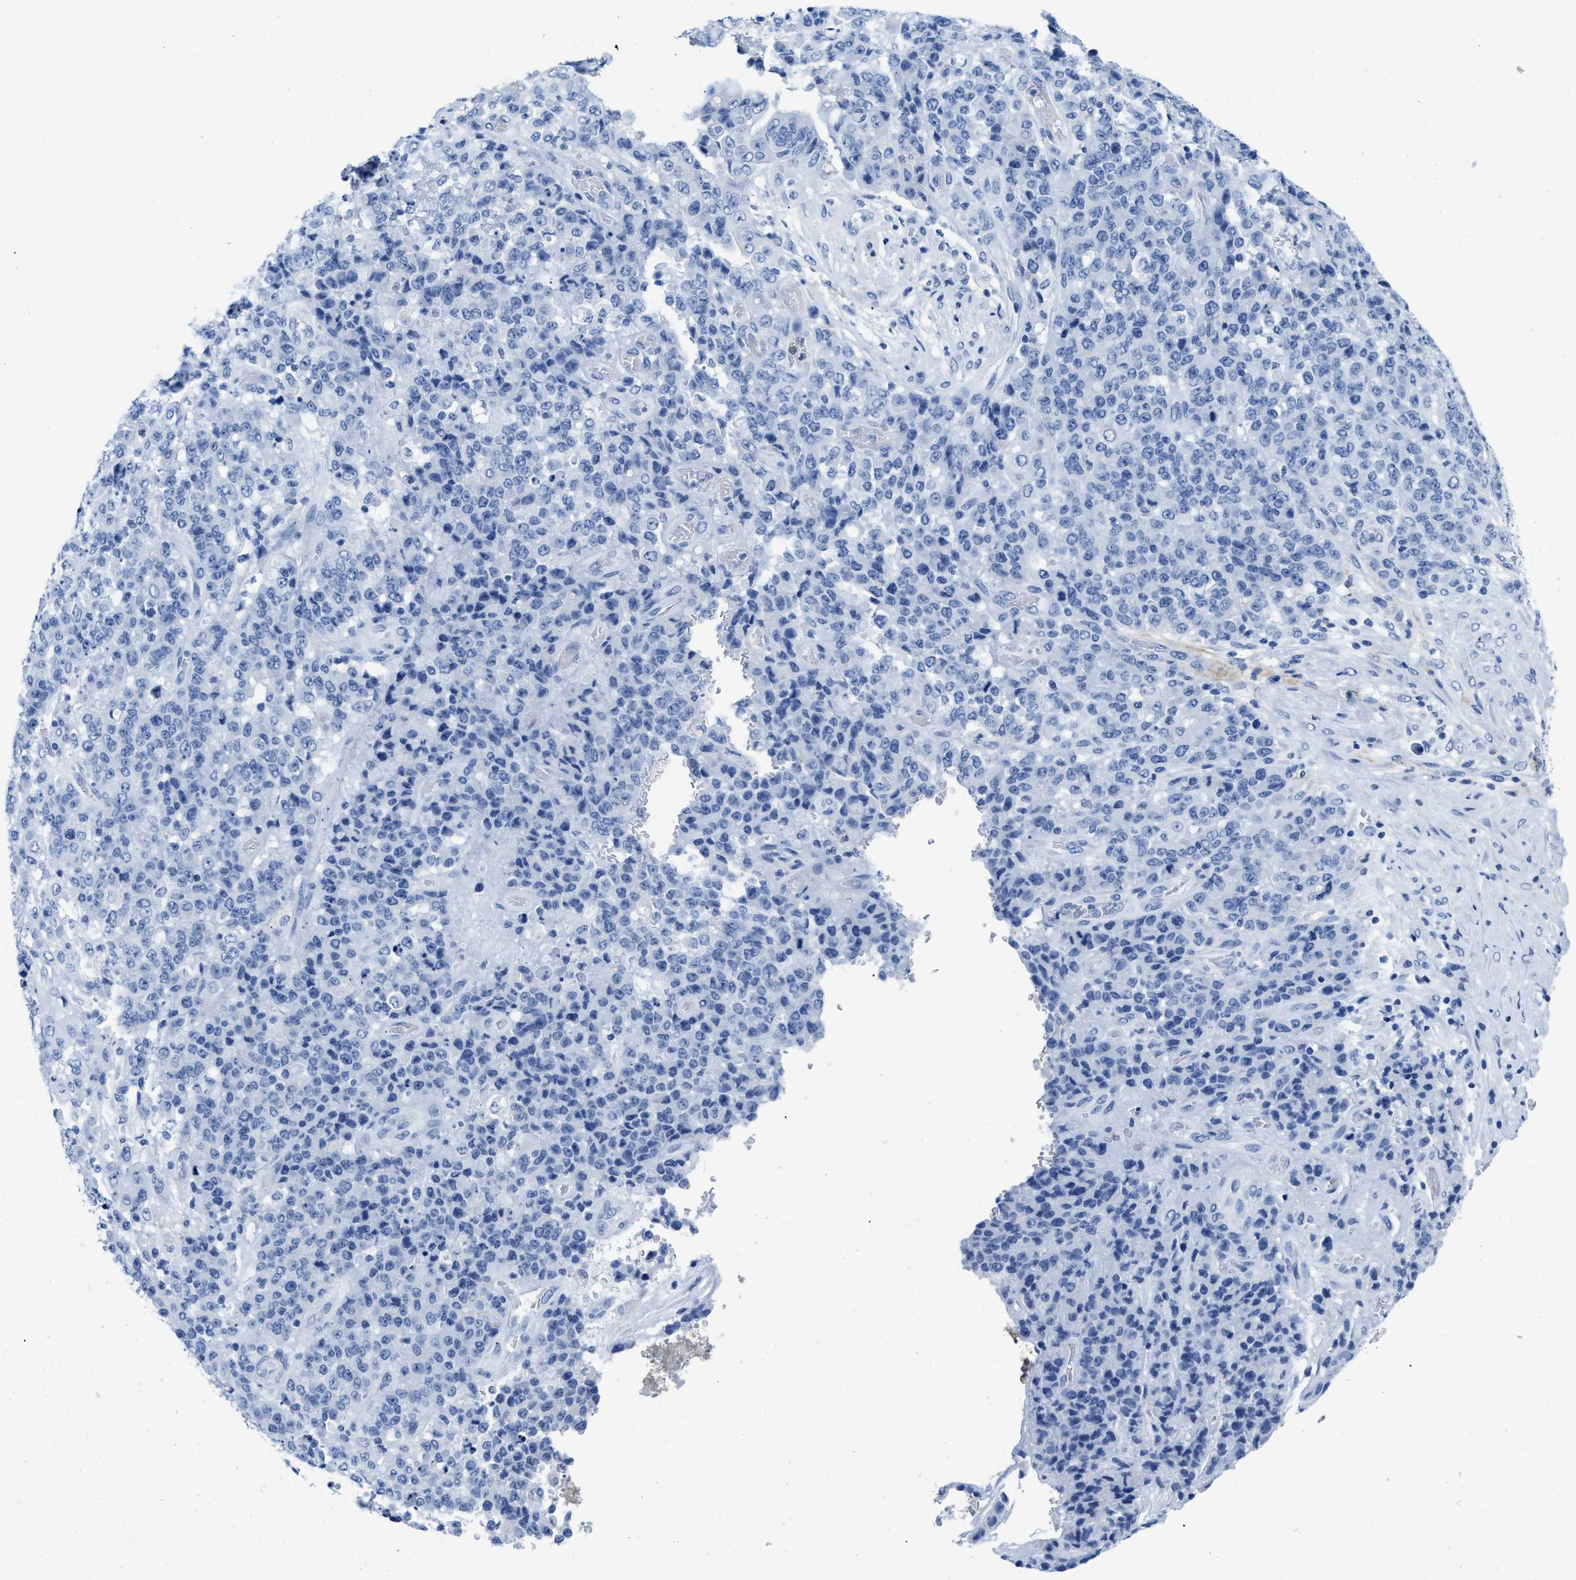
{"staining": {"intensity": "negative", "quantity": "none", "location": "none"}, "tissue": "stomach cancer", "cell_type": "Tumor cells", "image_type": "cancer", "snomed": [{"axis": "morphology", "description": "Adenocarcinoma, NOS"}, {"axis": "topography", "description": "Stomach"}], "caption": "The image reveals no staining of tumor cells in stomach cancer.", "gene": "CR1", "patient": {"sex": "female", "age": 73}}